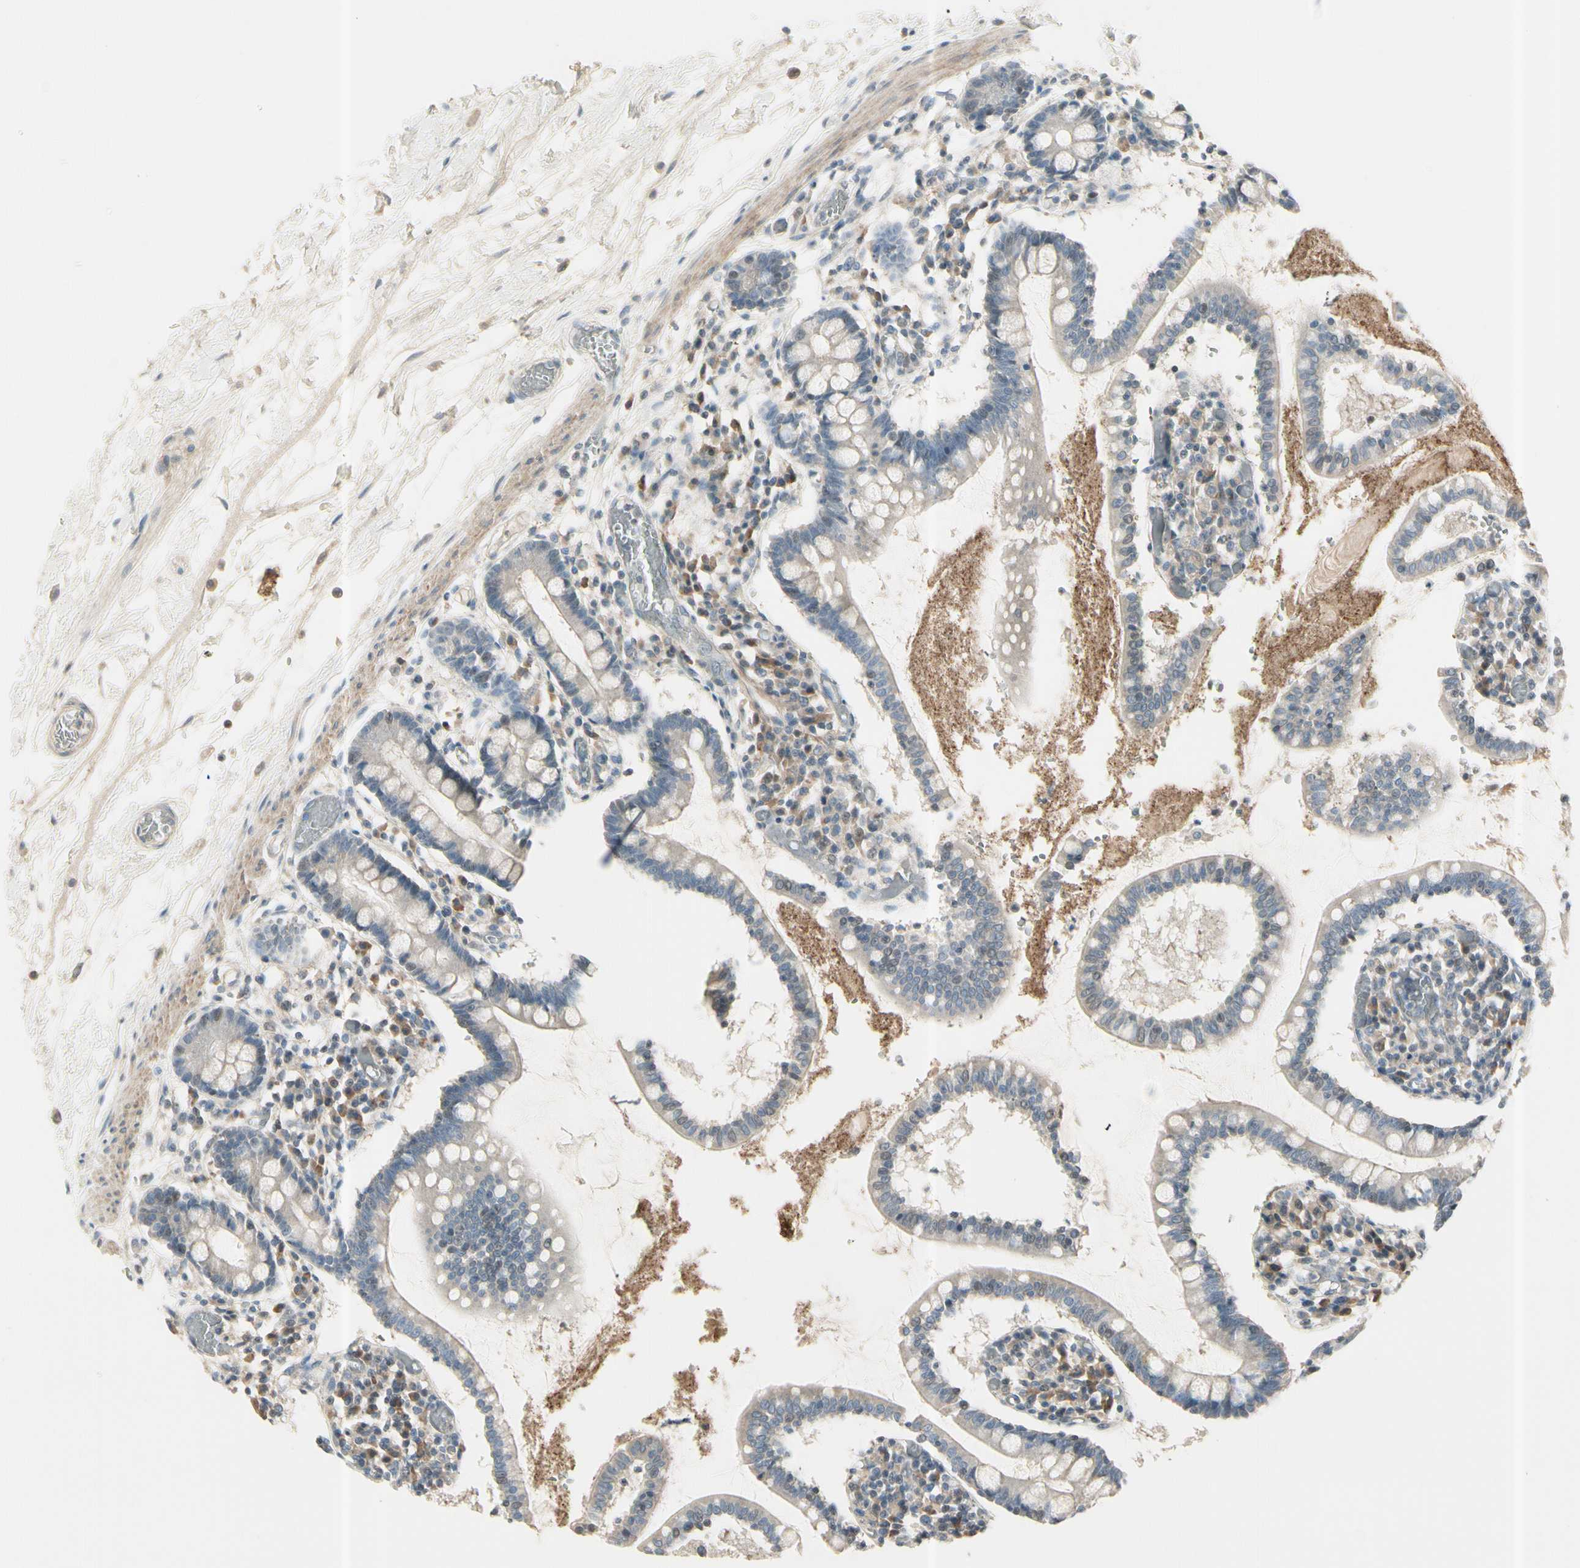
{"staining": {"intensity": "moderate", "quantity": "25%-75%", "location": "cytoplasmic/membranous"}, "tissue": "small intestine", "cell_type": "Glandular cells", "image_type": "normal", "snomed": [{"axis": "morphology", "description": "Normal tissue, NOS"}, {"axis": "topography", "description": "Small intestine"}], "caption": "Moderate cytoplasmic/membranous expression is appreciated in approximately 25%-75% of glandular cells in unremarkable small intestine.", "gene": "CYP2E1", "patient": {"sex": "female", "age": 61}}